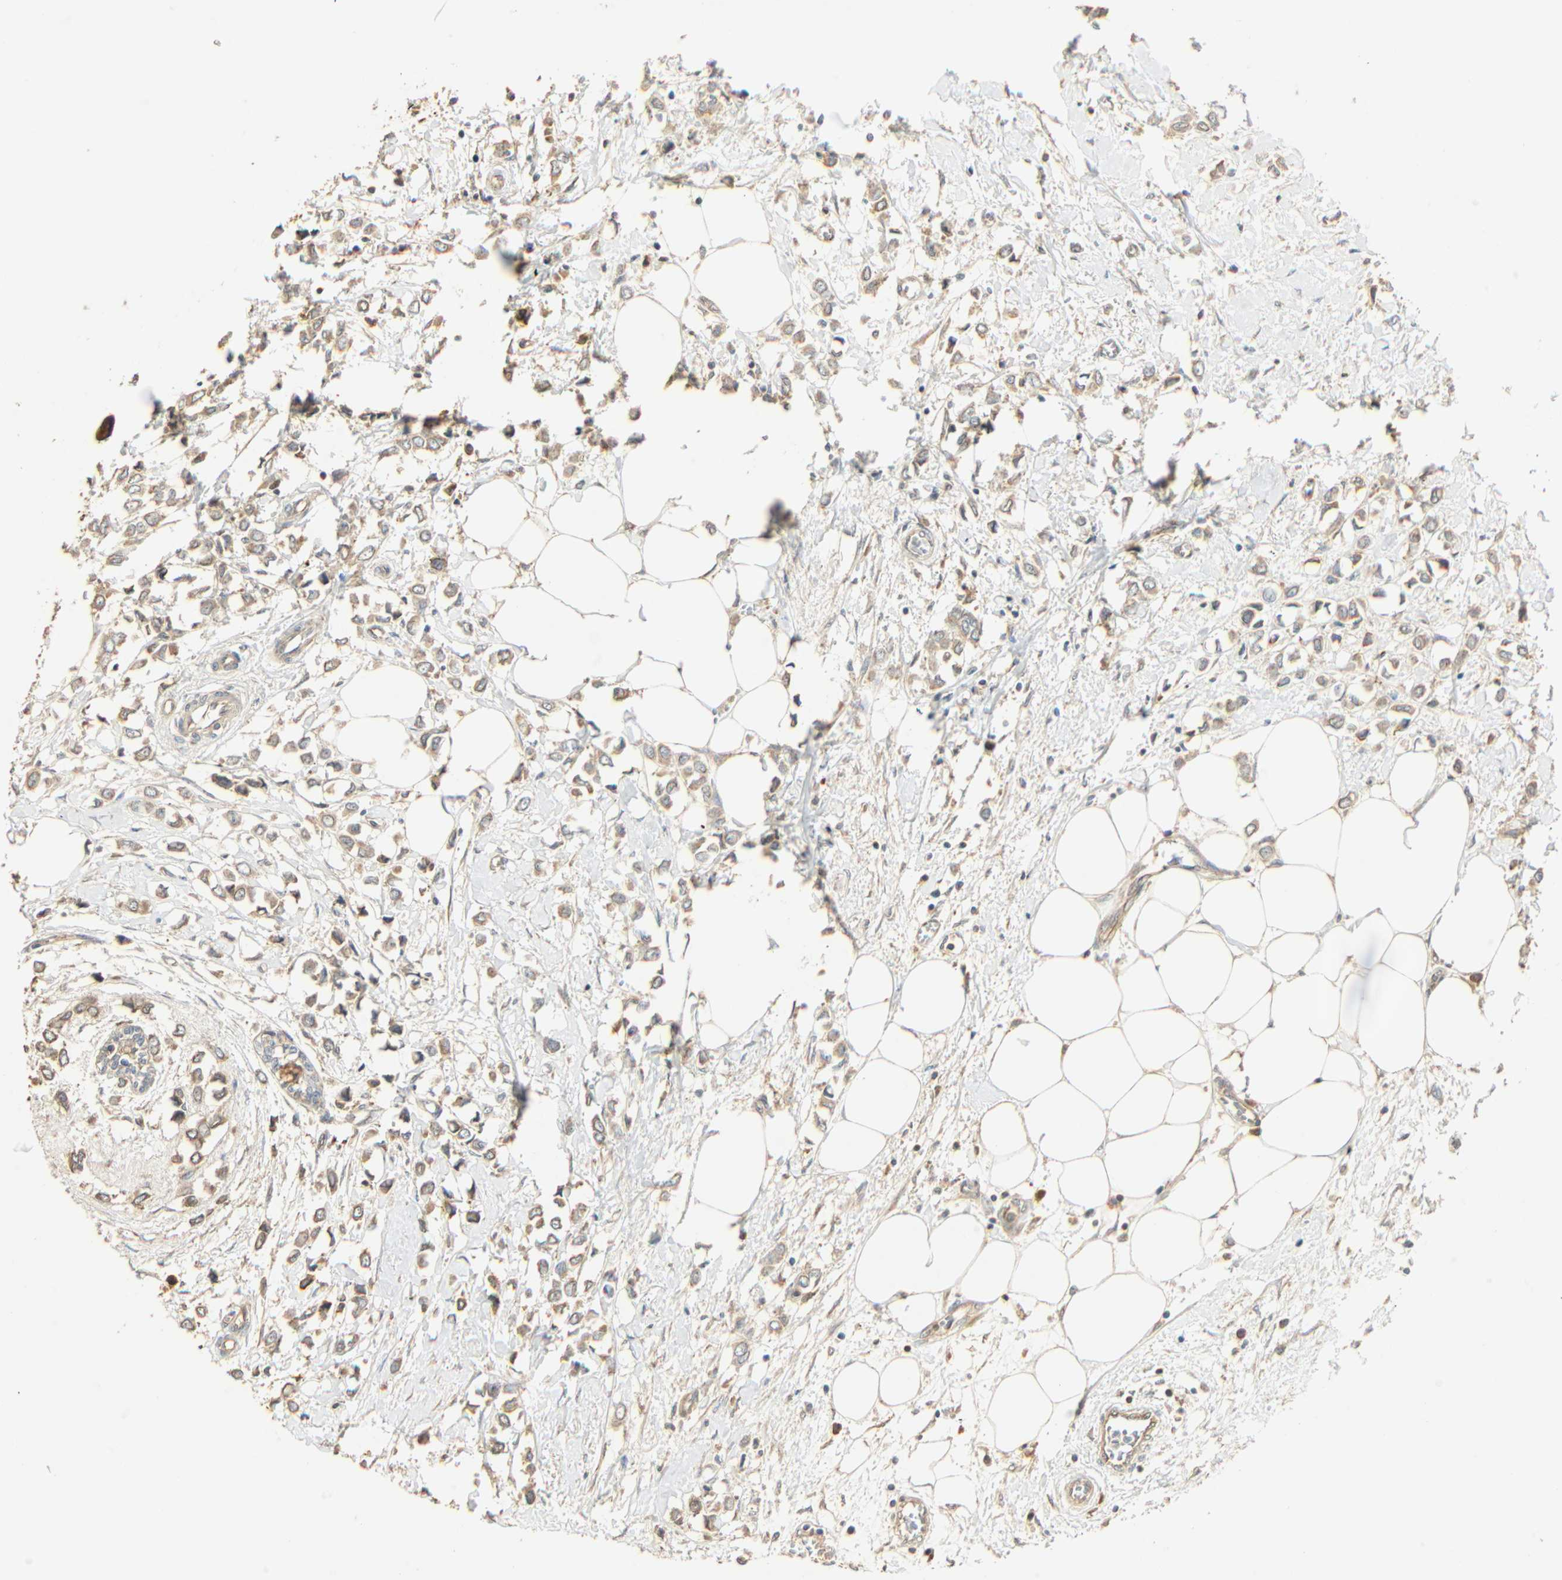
{"staining": {"intensity": "weak", "quantity": ">75%", "location": "cytoplasmic/membranous"}, "tissue": "breast cancer", "cell_type": "Tumor cells", "image_type": "cancer", "snomed": [{"axis": "morphology", "description": "Lobular carcinoma"}, {"axis": "topography", "description": "Breast"}], "caption": "Protein staining displays weak cytoplasmic/membranous staining in approximately >75% of tumor cells in breast cancer (lobular carcinoma).", "gene": "GALK1", "patient": {"sex": "female", "age": 51}}